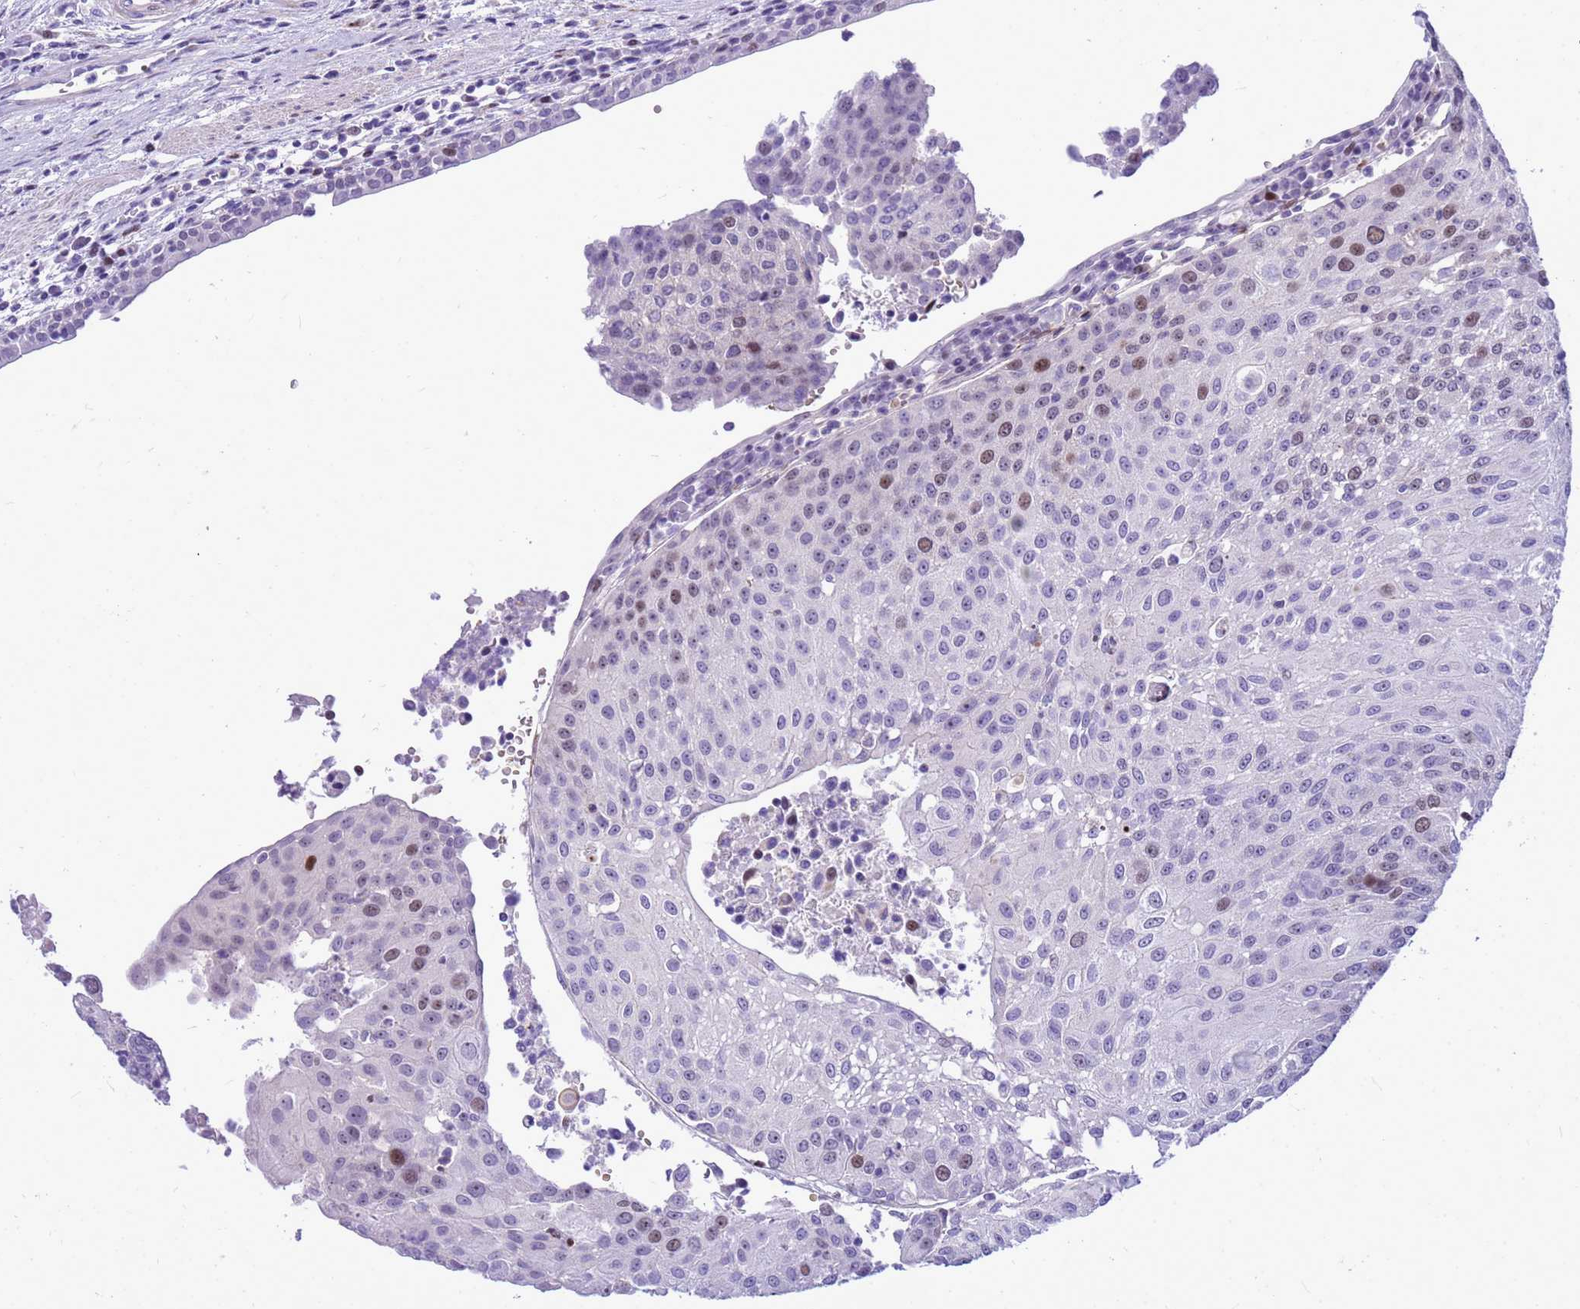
{"staining": {"intensity": "moderate", "quantity": "<25%", "location": "nuclear"}, "tissue": "urothelial cancer", "cell_type": "Tumor cells", "image_type": "cancer", "snomed": [{"axis": "morphology", "description": "Urothelial carcinoma, High grade"}, {"axis": "topography", "description": "Urinary bladder"}], "caption": "The micrograph shows a brown stain indicating the presence of a protein in the nuclear of tumor cells in urothelial cancer.", "gene": "ADAMTS7", "patient": {"sex": "female", "age": 85}}